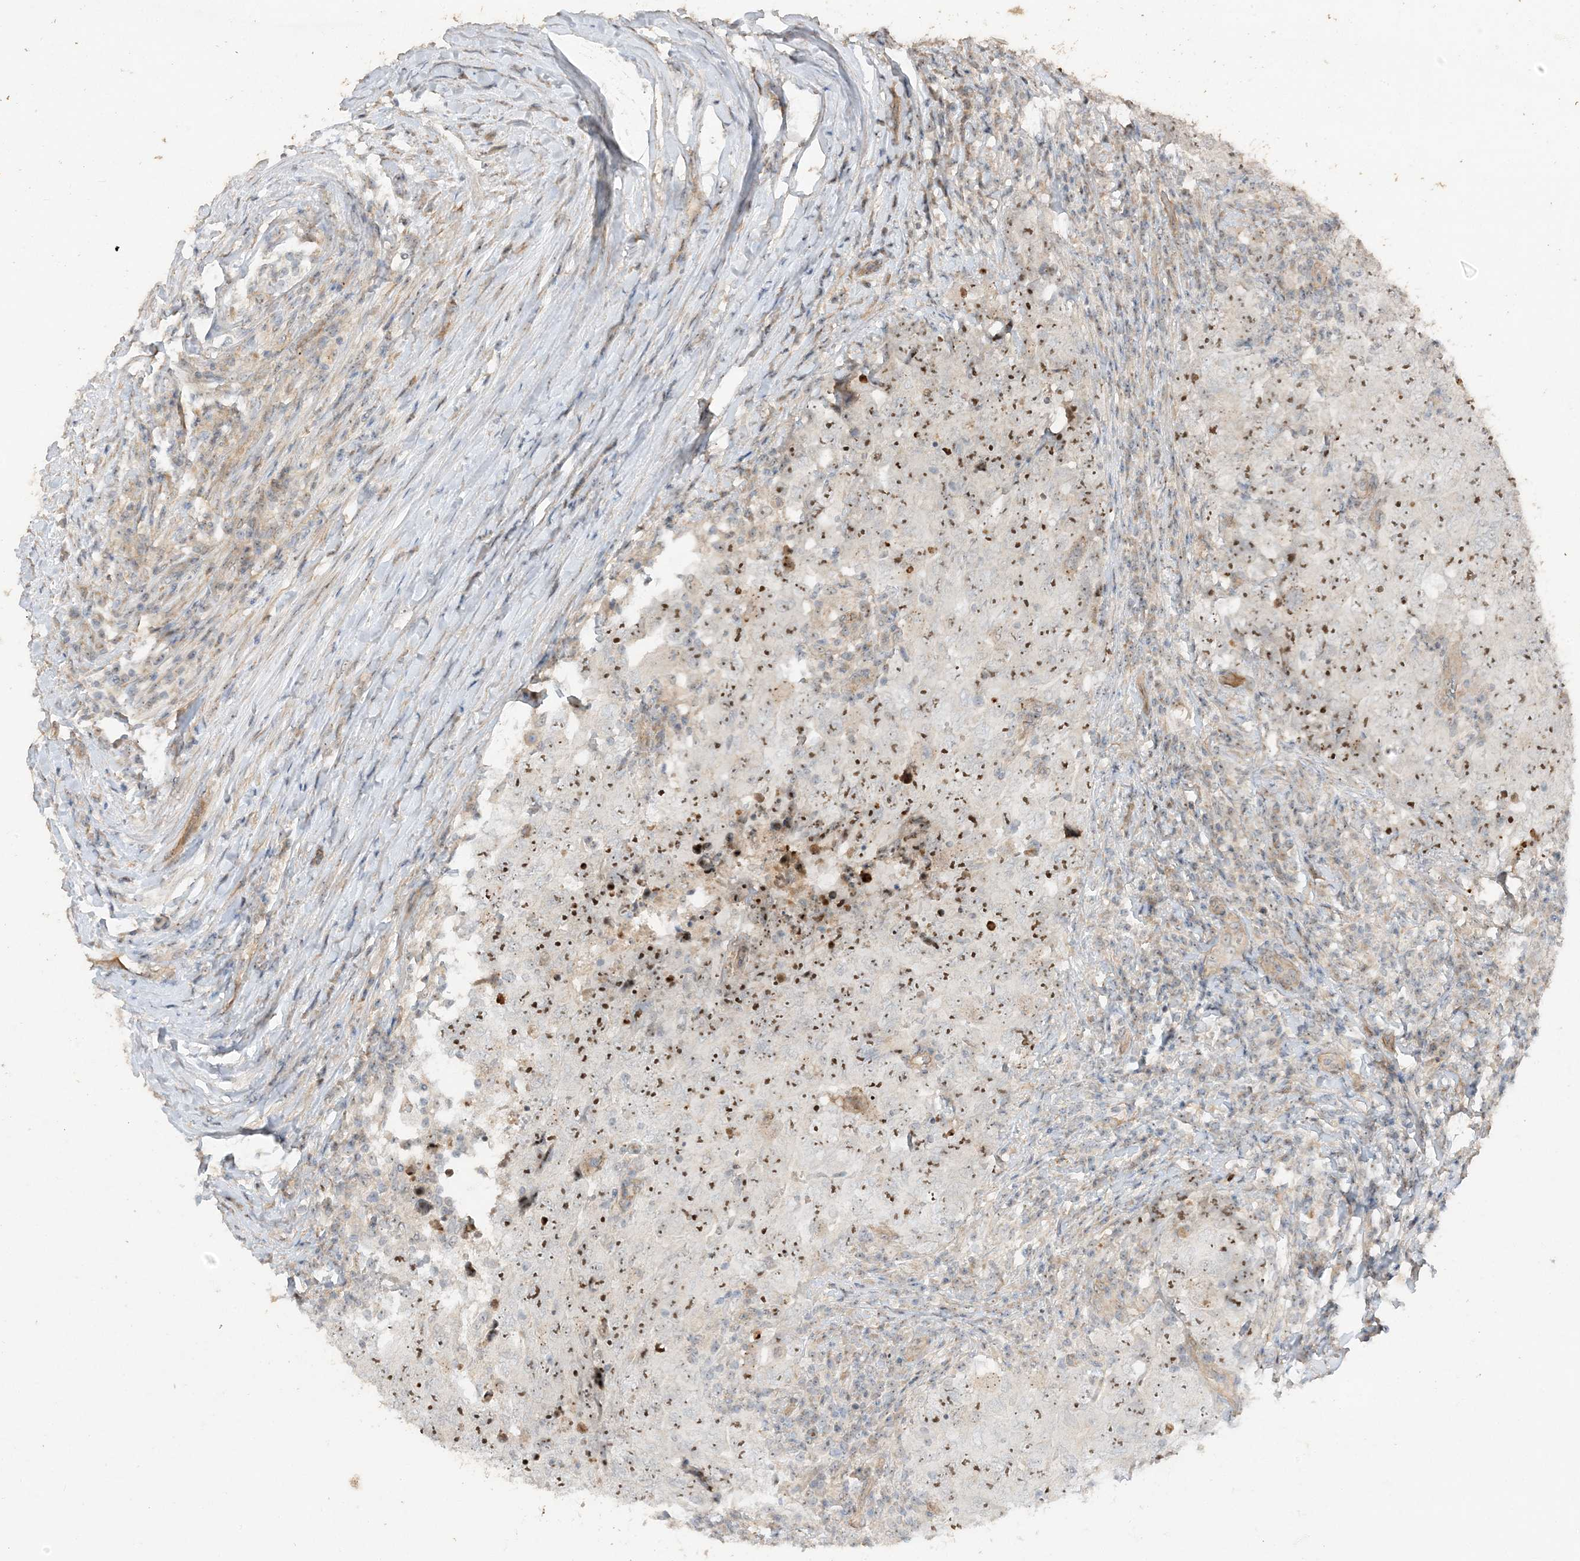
{"staining": {"intensity": "moderate", "quantity": ">75%", "location": "nuclear"}, "tissue": "testis cancer", "cell_type": "Tumor cells", "image_type": "cancer", "snomed": [{"axis": "morphology", "description": "Carcinoma, Embryonal, NOS"}, {"axis": "topography", "description": "Testis"}], "caption": "The image reveals a brown stain indicating the presence of a protein in the nuclear of tumor cells in embryonal carcinoma (testis).", "gene": "DDX18", "patient": {"sex": "male", "age": 26}}